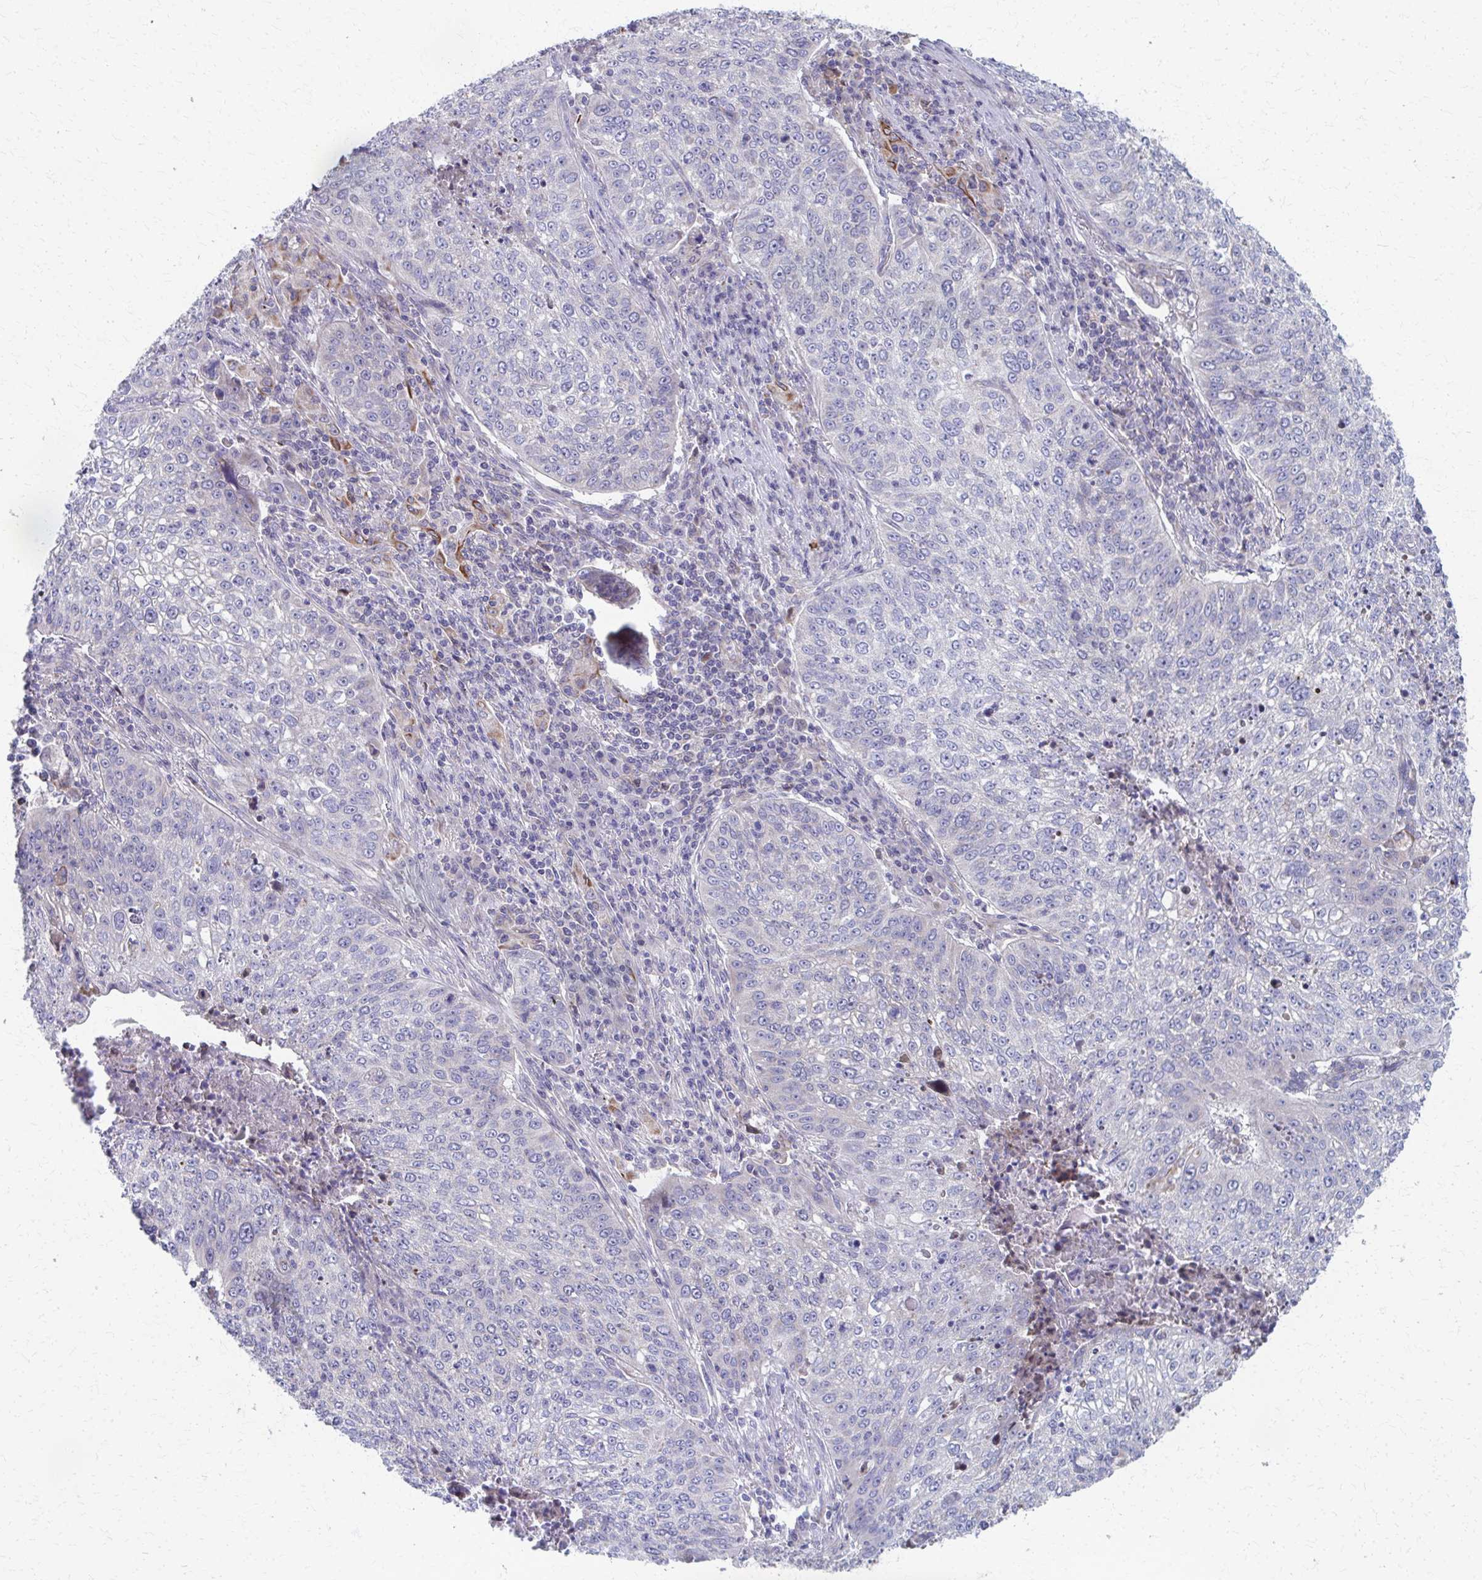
{"staining": {"intensity": "moderate", "quantity": "25%-75%", "location": "cytoplasmic/membranous"}, "tissue": "lung cancer", "cell_type": "Tumor cells", "image_type": "cancer", "snomed": [{"axis": "morphology", "description": "Squamous cell carcinoma, NOS"}, {"axis": "topography", "description": "Lung"}], "caption": "High-power microscopy captured an immunohistochemistry micrograph of lung cancer (squamous cell carcinoma), revealing moderate cytoplasmic/membranous expression in approximately 25%-75% of tumor cells.", "gene": "FAHD1", "patient": {"sex": "male", "age": 63}}